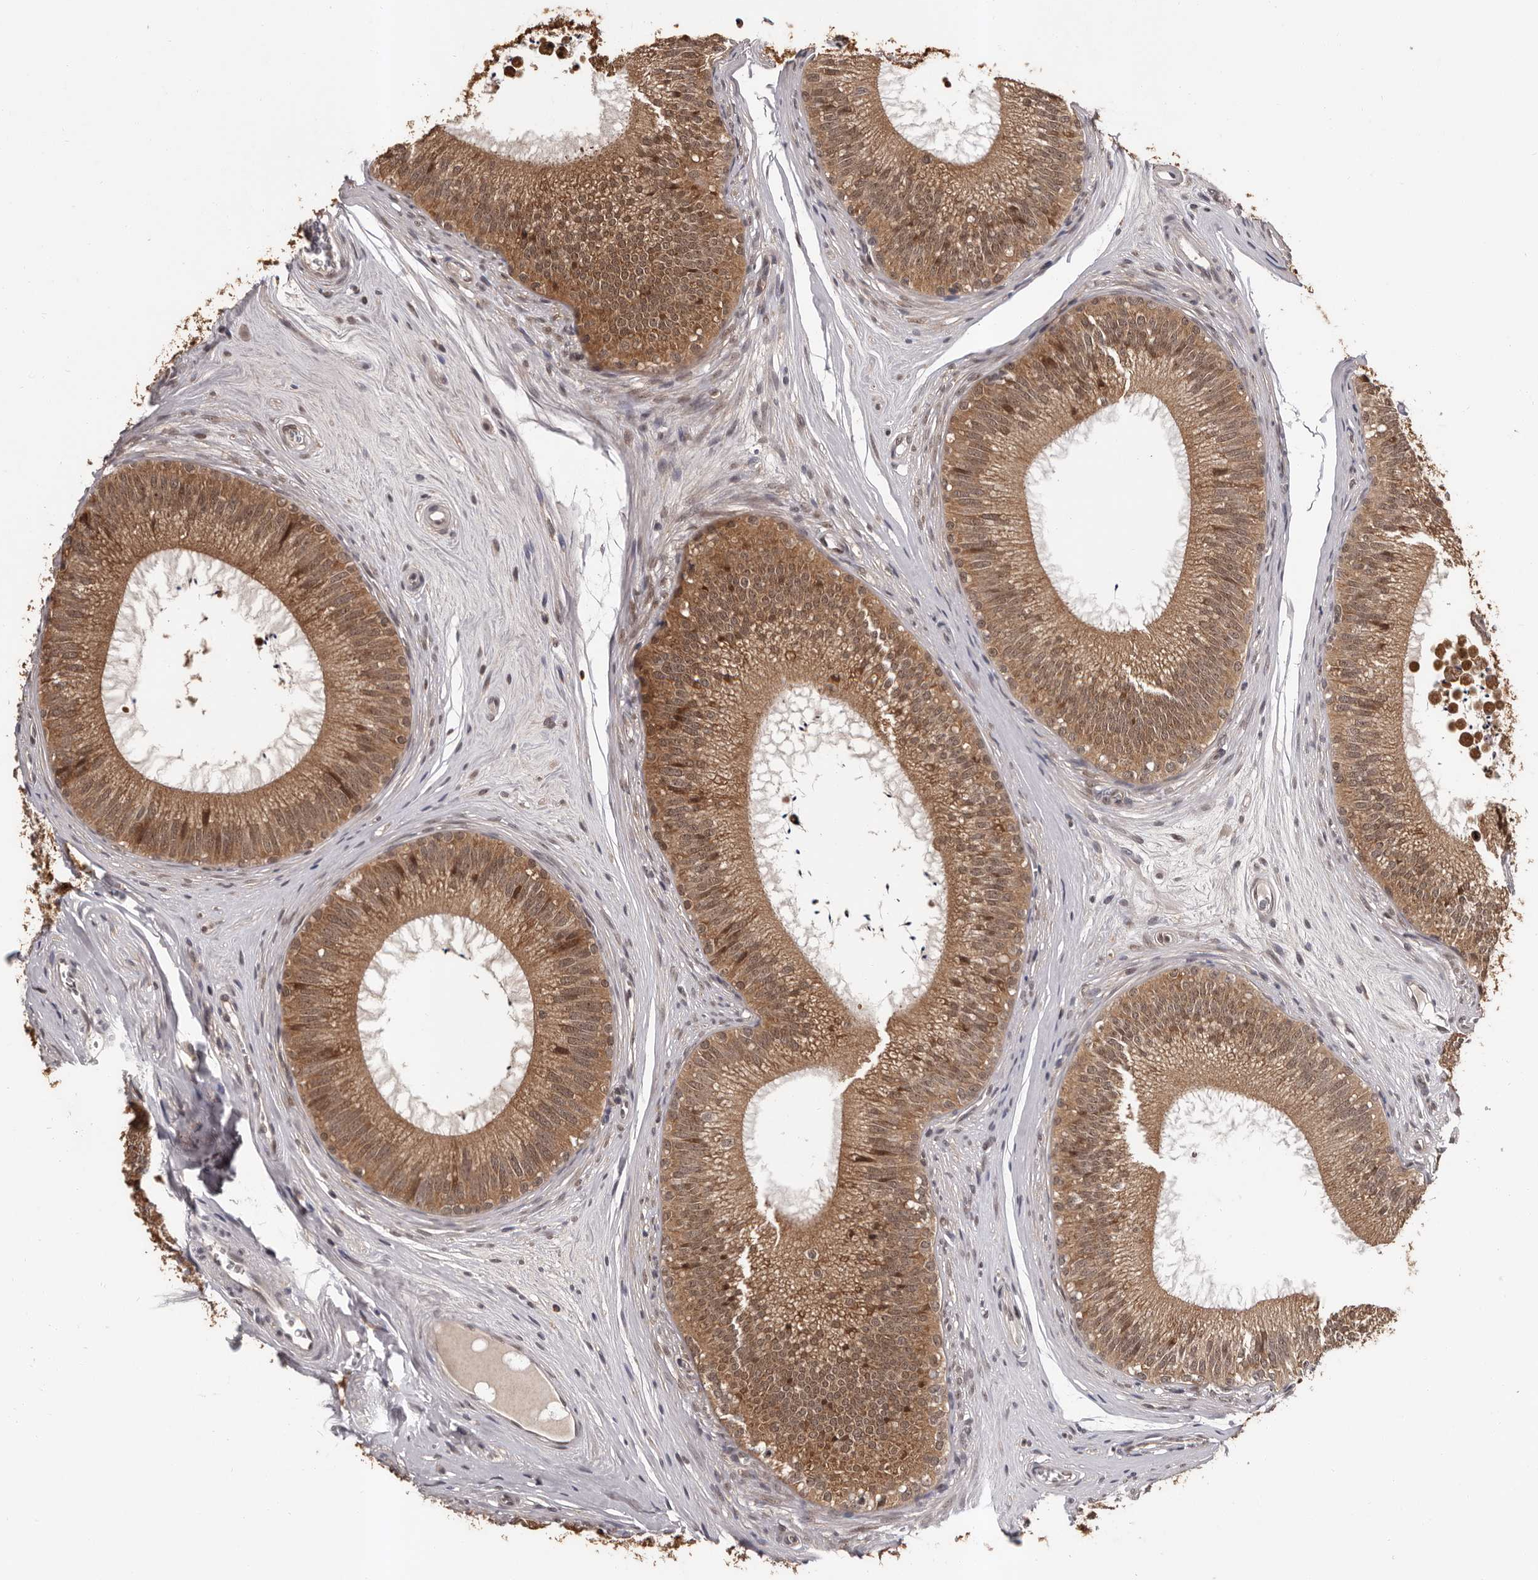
{"staining": {"intensity": "moderate", "quantity": ">75%", "location": "cytoplasmic/membranous,nuclear"}, "tissue": "epididymis", "cell_type": "Glandular cells", "image_type": "normal", "snomed": [{"axis": "morphology", "description": "Normal tissue, NOS"}, {"axis": "topography", "description": "Epididymis"}], "caption": "IHC image of unremarkable epididymis stained for a protein (brown), which exhibits medium levels of moderate cytoplasmic/membranous,nuclear positivity in approximately >75% of glandular cells.", "gene": "VPS37A", "patient": {"sex": "male", "age": 29}}